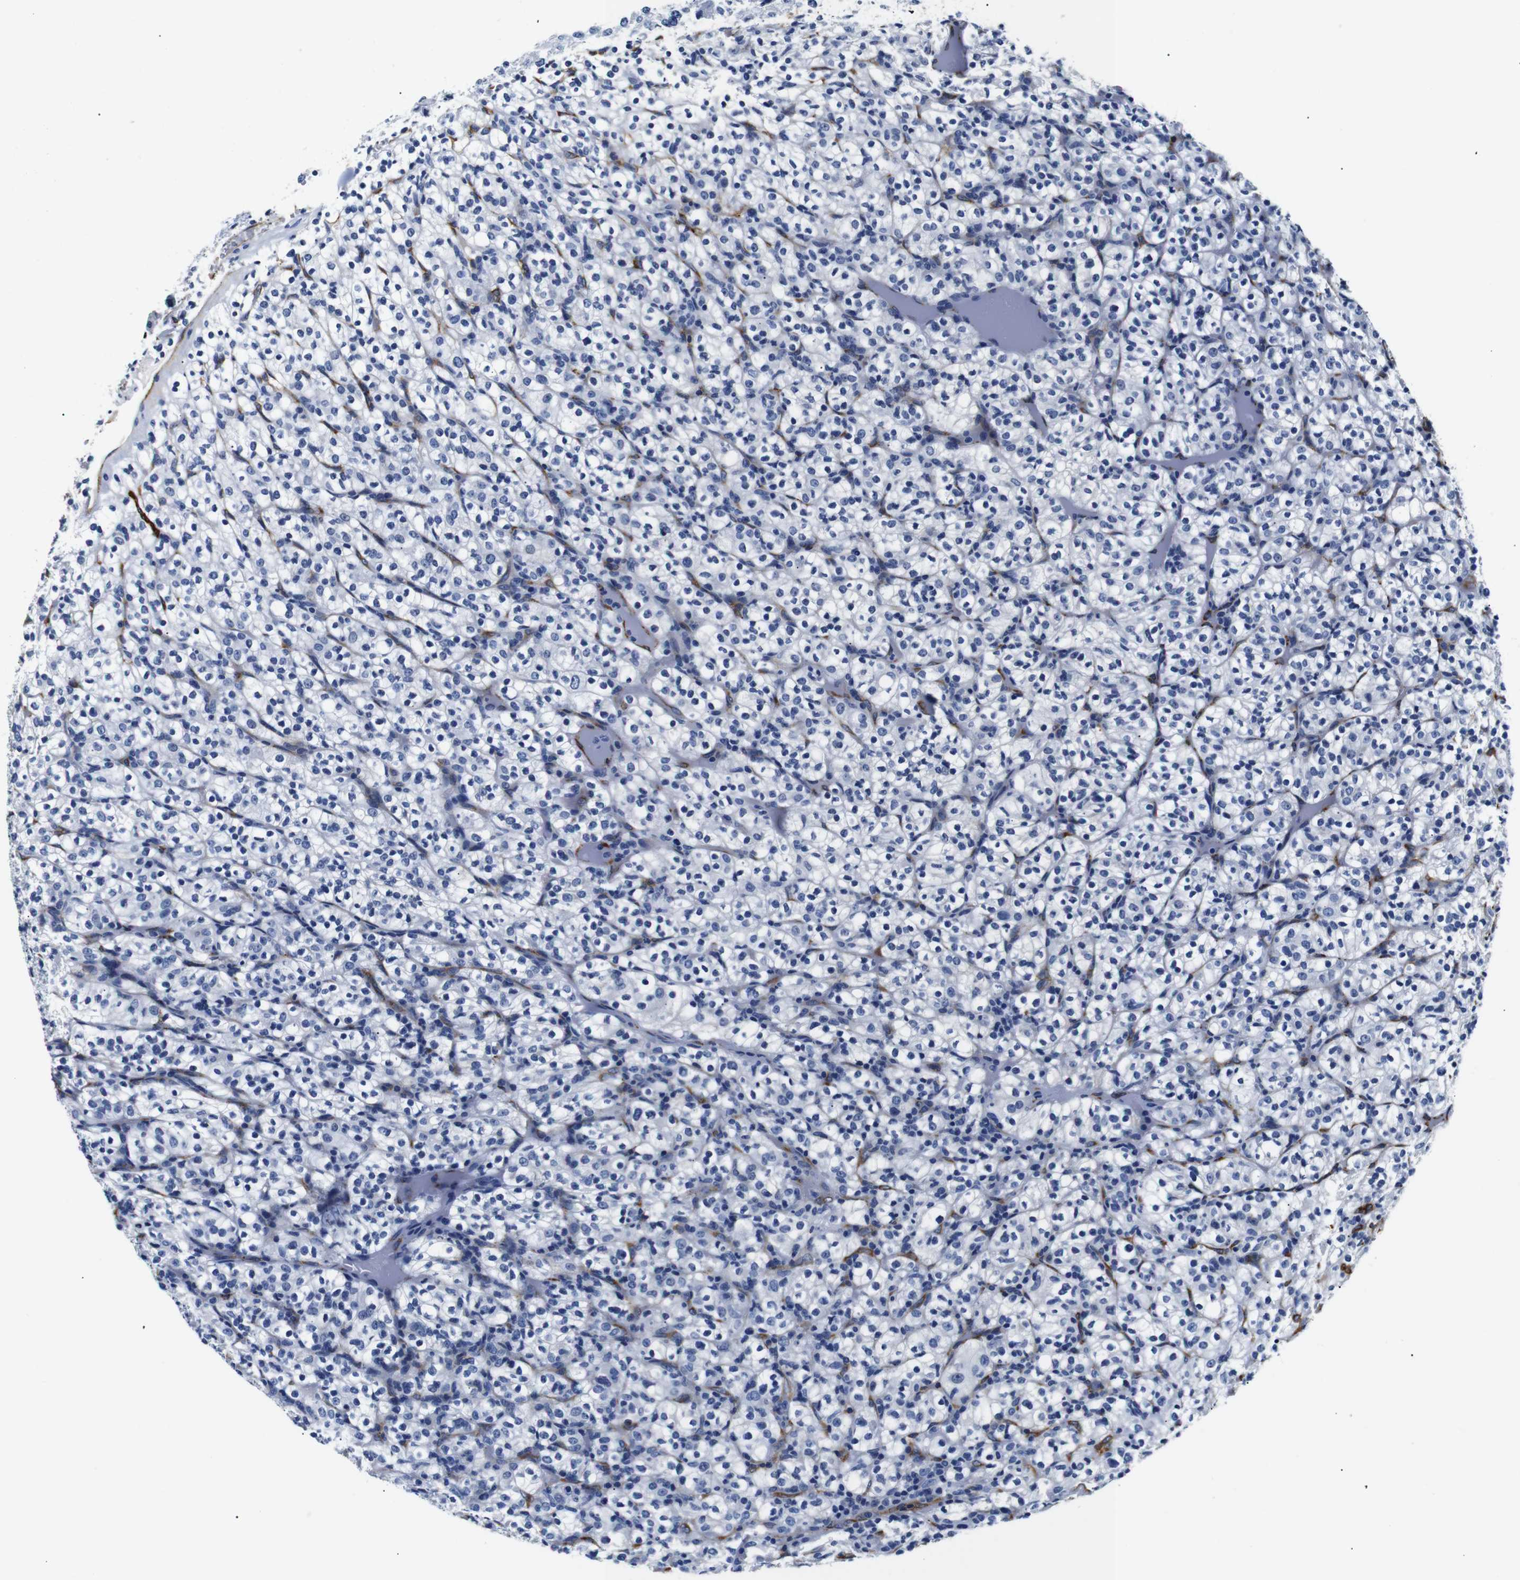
{"staining": {"intensity": "negative", "quantity": "none", "location": "none"}, "tissue": "renal cancer", "cell_type": "Tumor cells", "image_type": "cancer", "snomed": [{"axis": "morphology", "description": "Normal tissue, NOS"}, {"axis": "morphology", "description": "Adenocarcinoma, NOS"}, {"axis": "topography", "description": "Kidney"}], "caption": "DAB (3,3'-diaminobenzidine) immunohistochemical staining of human renal cancer displays no significant staining in tumor cells.", "gene": "MUC4", "patient": {"sex": "female", "age": 72}}